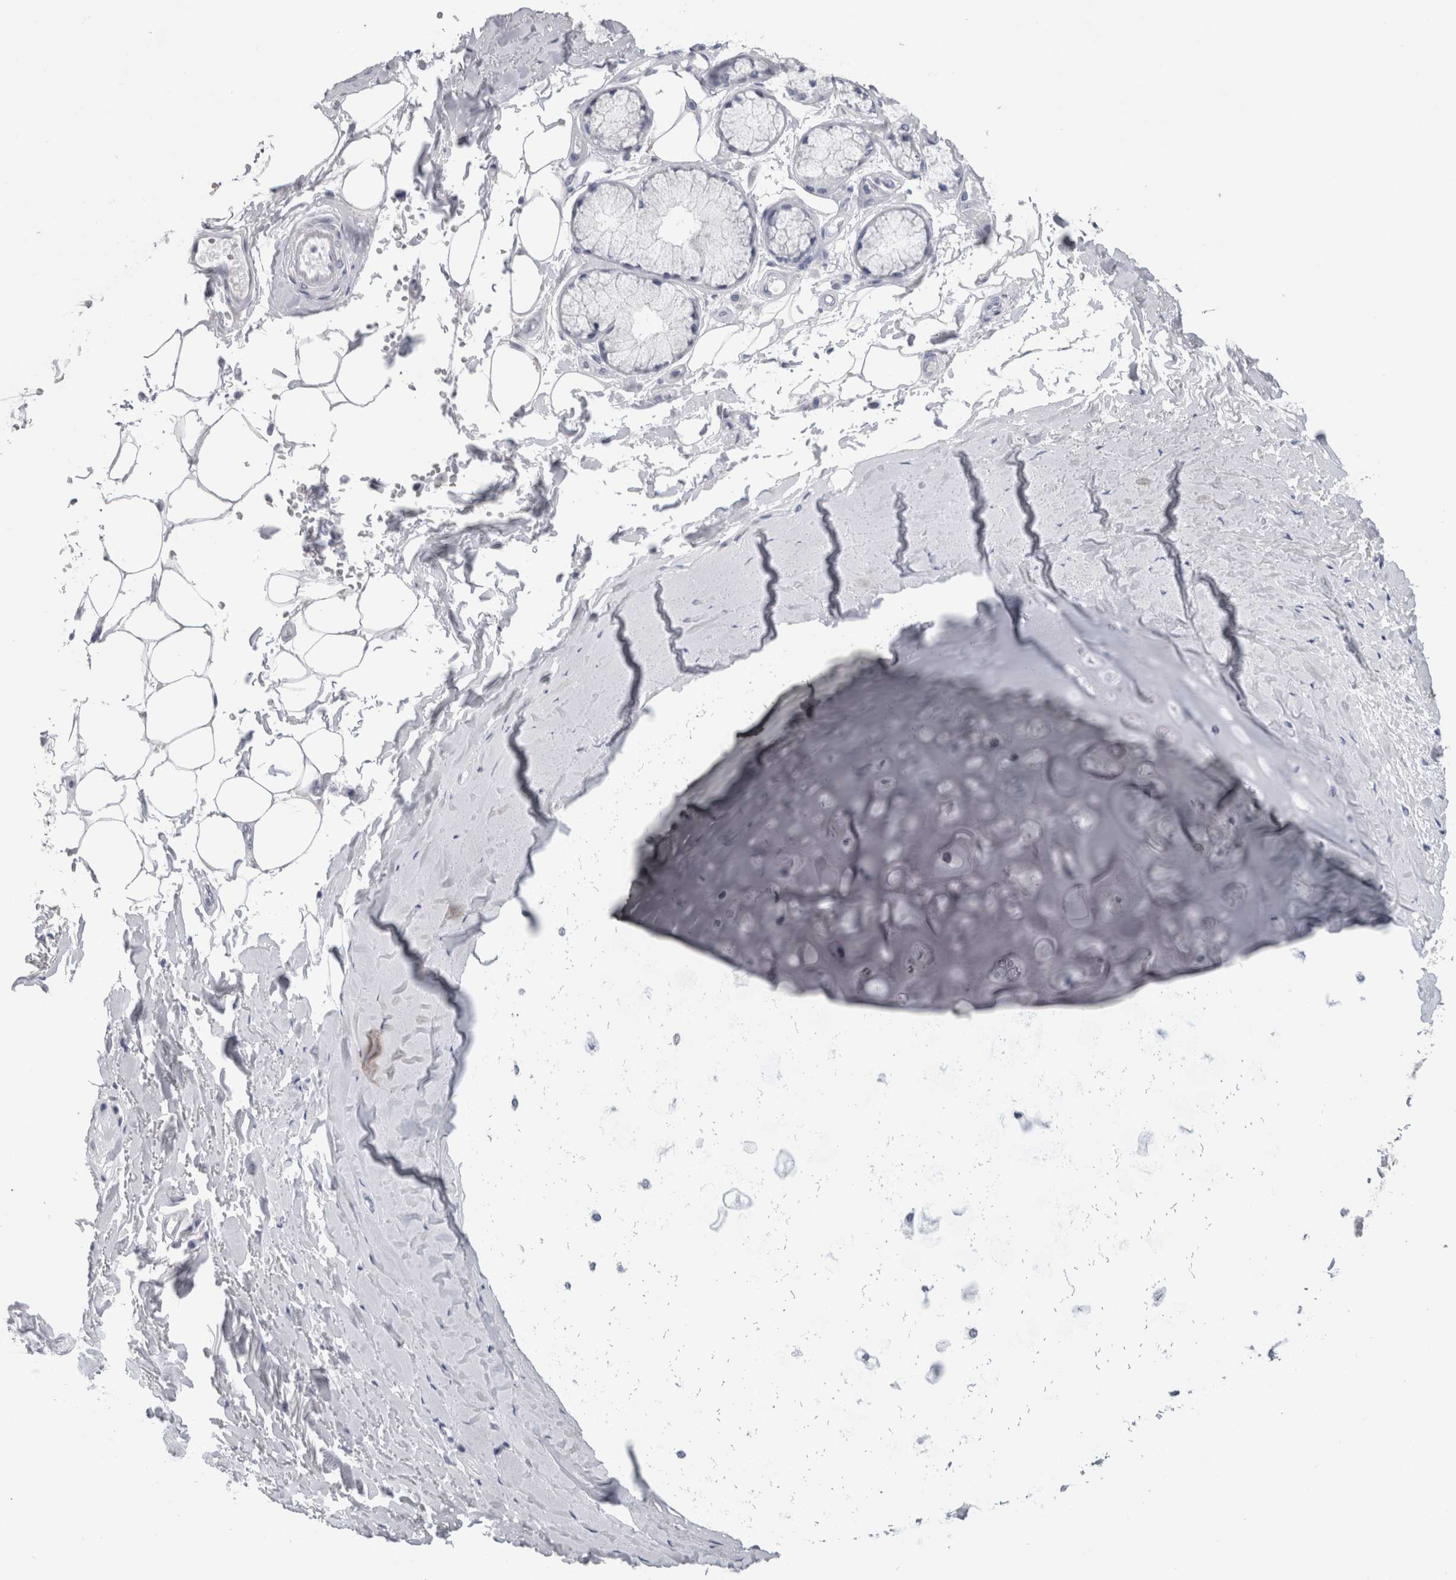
{"staining": {"intensity": "negative", "quantity": "none", "location": "none"}, "tissue": "adipose tissue", "cell_type": "Adipocytes", "image_type": "normal", "snomed": [{"axis": "morphology", "description": "Normal tissue, NOS"}, {"axis": "topography", "description": "Bronchus"}], "caption": "Protein analysis of normal adipose tissue demonstrates no significant staining in adipocytes.", "gene": "CA8", "patient": {"sex": "male", "age": 66}}